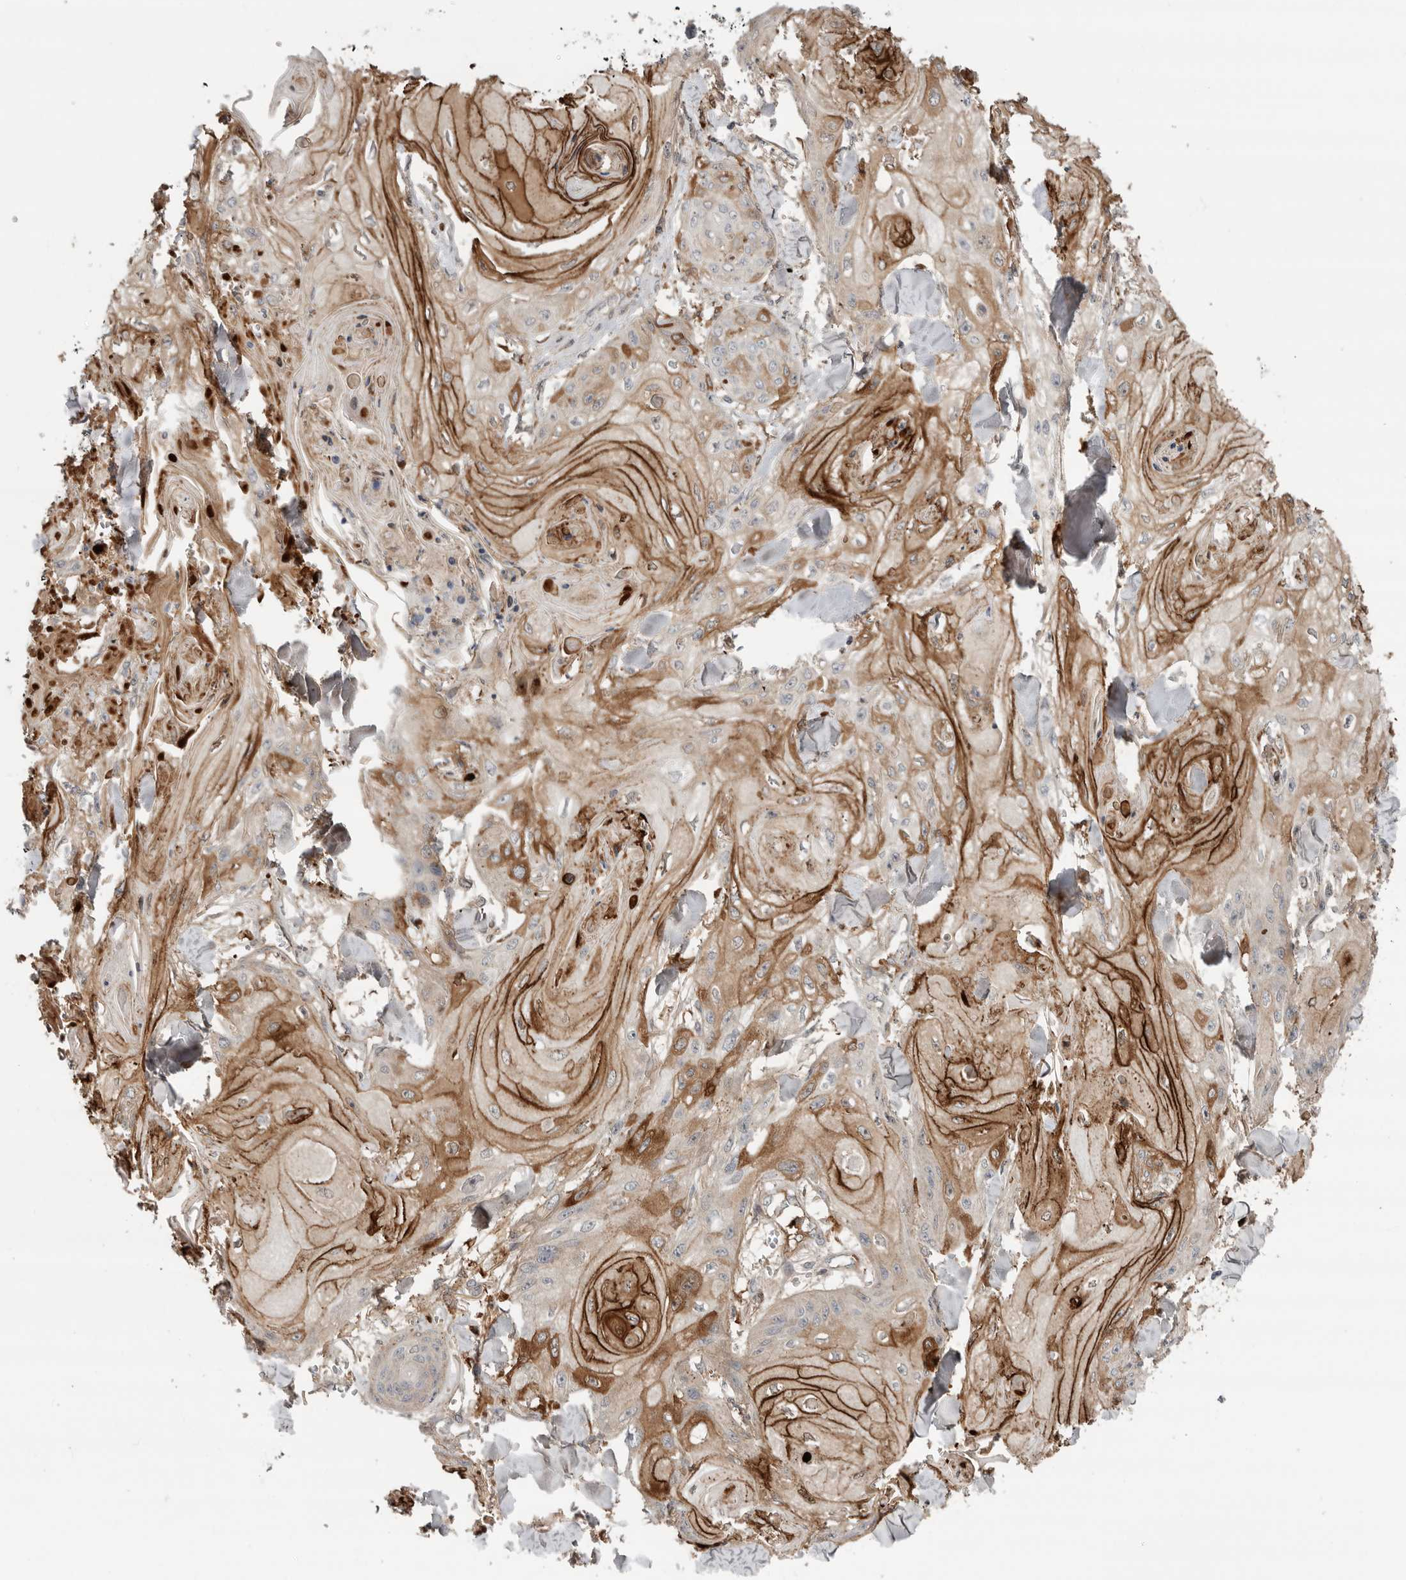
{"staining": {"intensity": "strong", "quantity": "25%-75%", "location": "cytoplasmic/membranous"}, "tissue": "skin cancer", "cell_type": "Tumor cells", "image_type": "cancer", "snomed": [{"axis": "morphology", "description": "Squamous cell carcinoma, NOS"}, {"axis": "topography", "description": "Skin"}], "caption": "A brown stain shows strong cytoplasmic/membranous positivity of a protein in squamous cell carcinoma (skin) tumor cells.", "gene": "KLK5", "patient": {"sex": "male", "age": 74}}